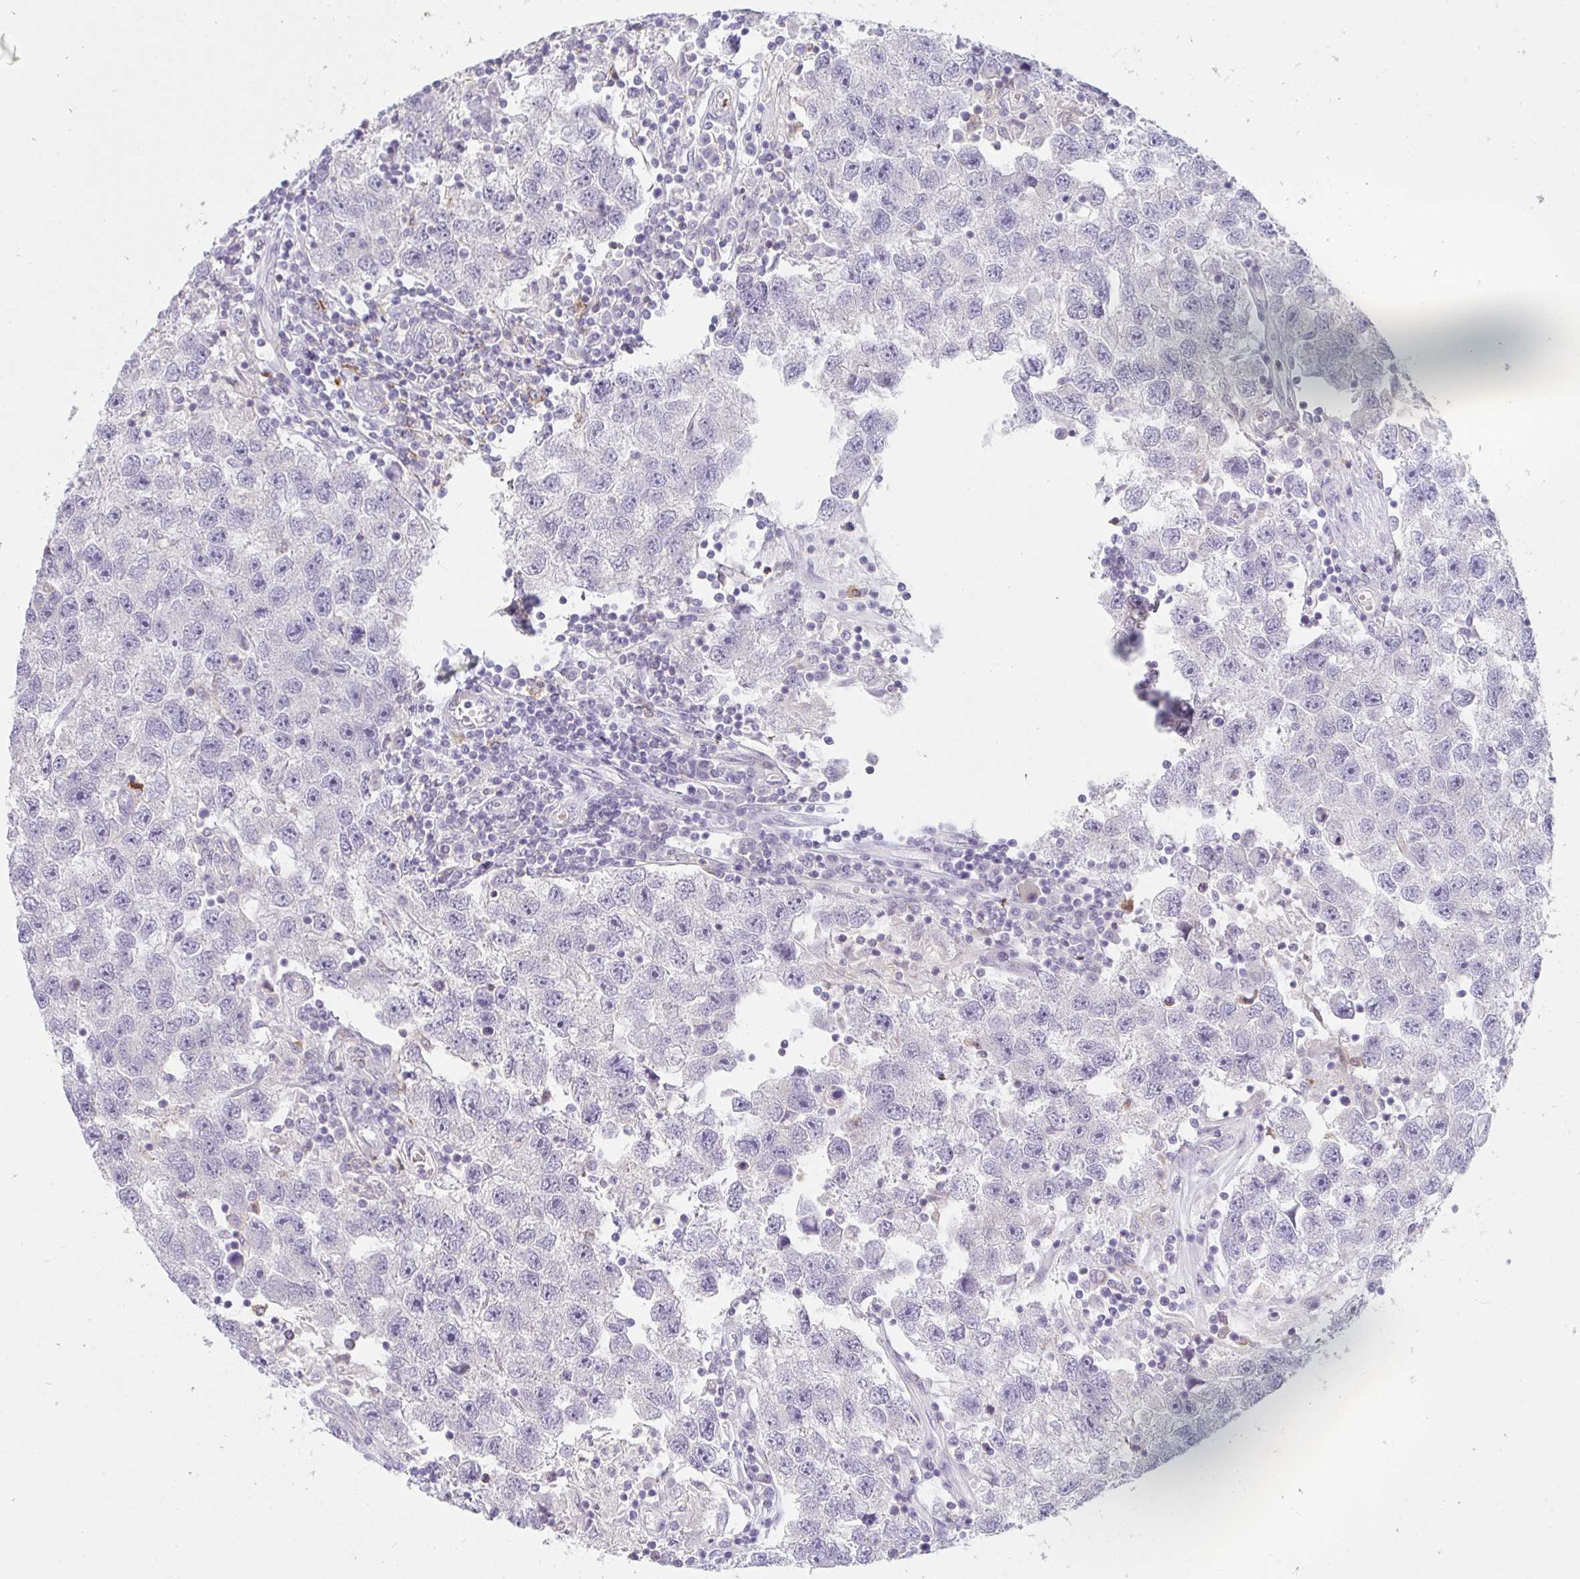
{"staining": {"intensity": "negative", "quantity": "none", "location": "none"}, "tissue": "testis cancer", "cell_type": "Tumor cells", "image_type": "cancer", "snomed": [{"axis": "morphology", "description": "Seminoma, NOS"}, {"axis": "topography", "description": "Testis"}], "caption": "High magnification brightfield microscopy of testis seminoma stained with DAB (brown) and counterstained with hematoxylin (blue): tumor cells show no significant staining.", "gene": "CSF3R", "patient": {"sex": "male", "age": 26}}